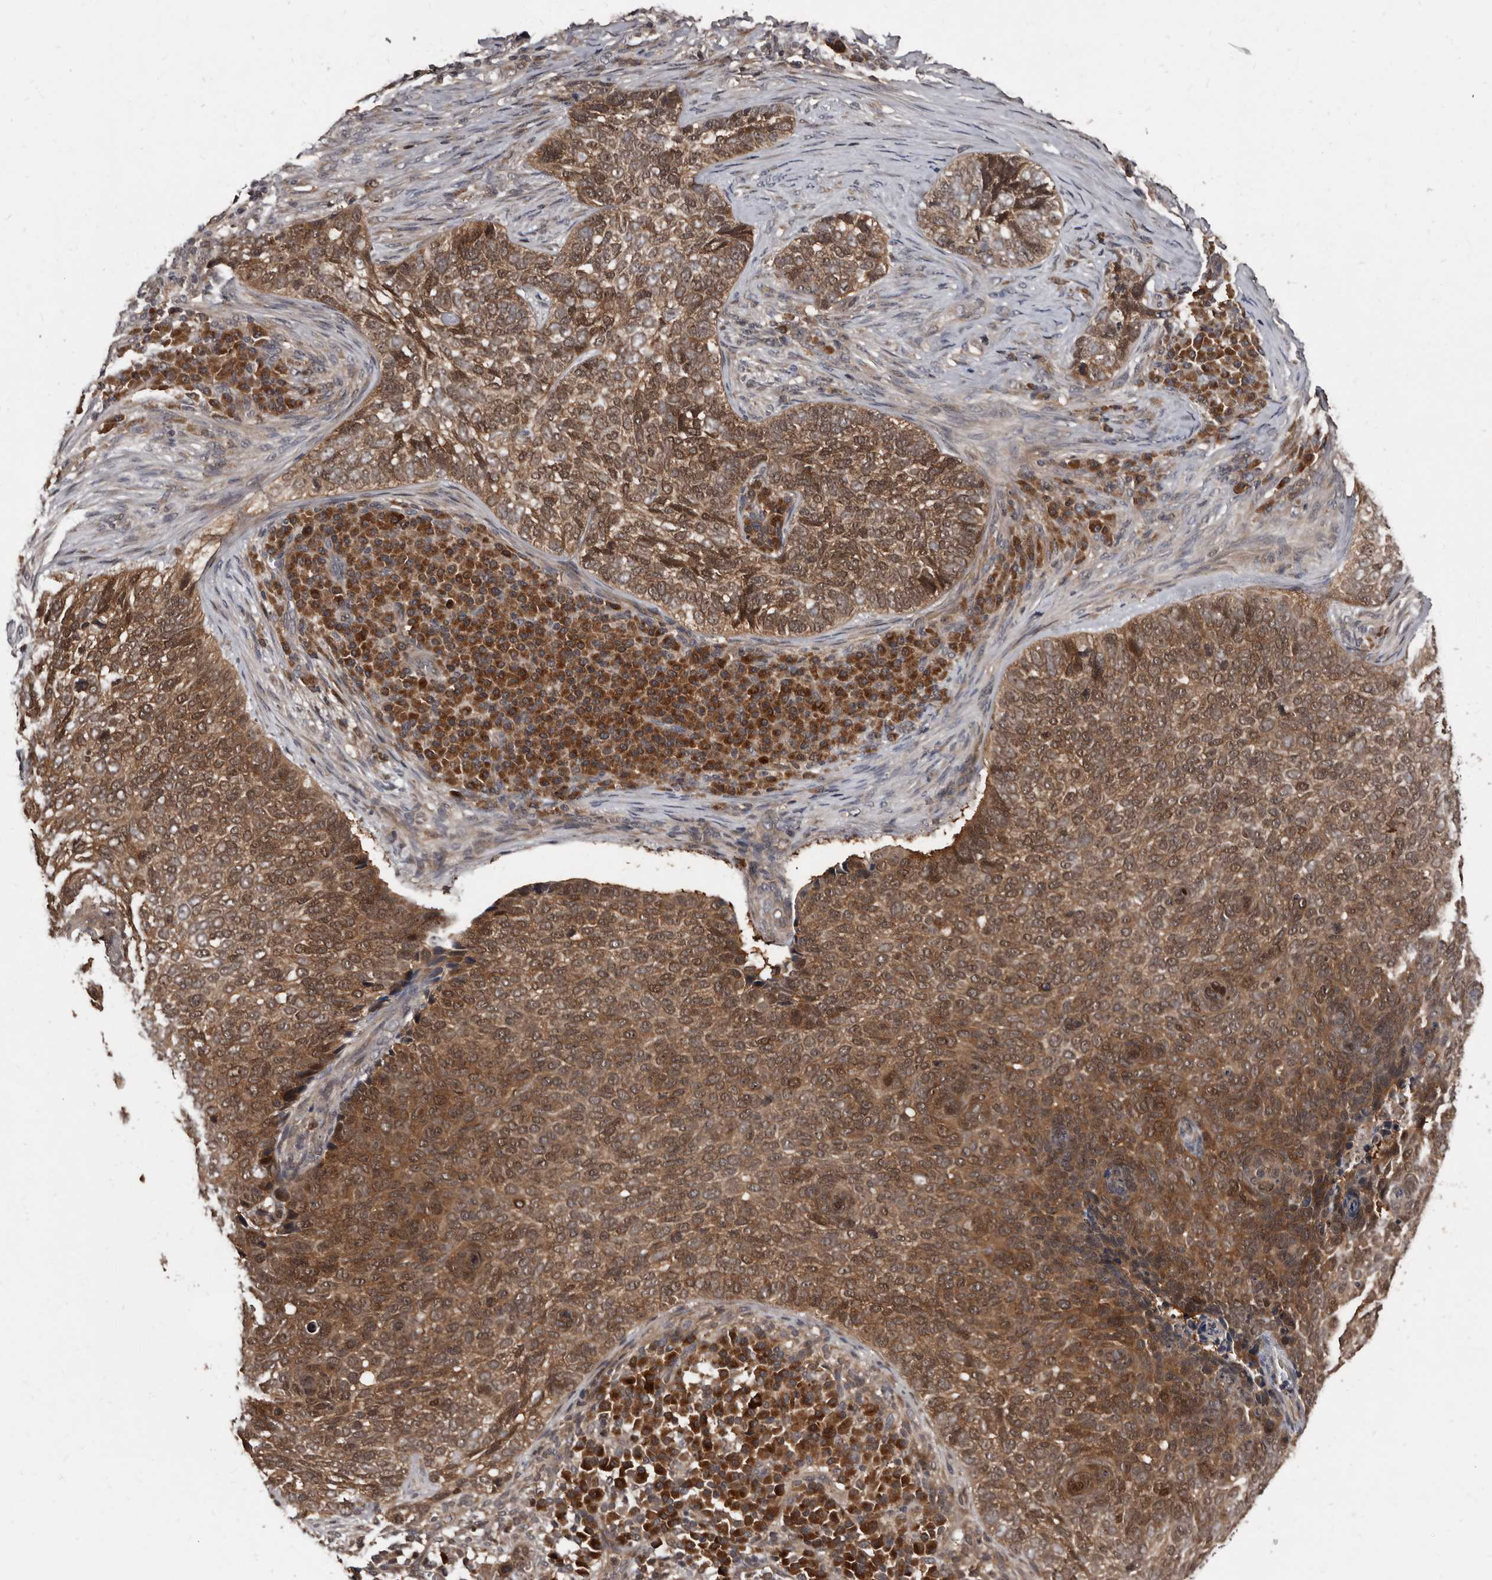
{"staining": {"intensity": "moderate", "quantity": ">75%", "location": "cytoplasmic/membranous,nuclear"}, "tissue": "skin cancer", "cell_type": "Tumor cells", "image_type": "cancer", "snomed": [{"axis": "morphology", "description": "Basal cell carcinoma"}, {"axis": "topography", "description": "Skin"}], "caption": "The image displays a brown stain indicating the presence of a protein in the cytoplasmic/membranous and nuclear of tumor cells in basal cell carcinoma (skin).", "gene": "PMVK", "patient": {"sex": "female", "age": 64}}